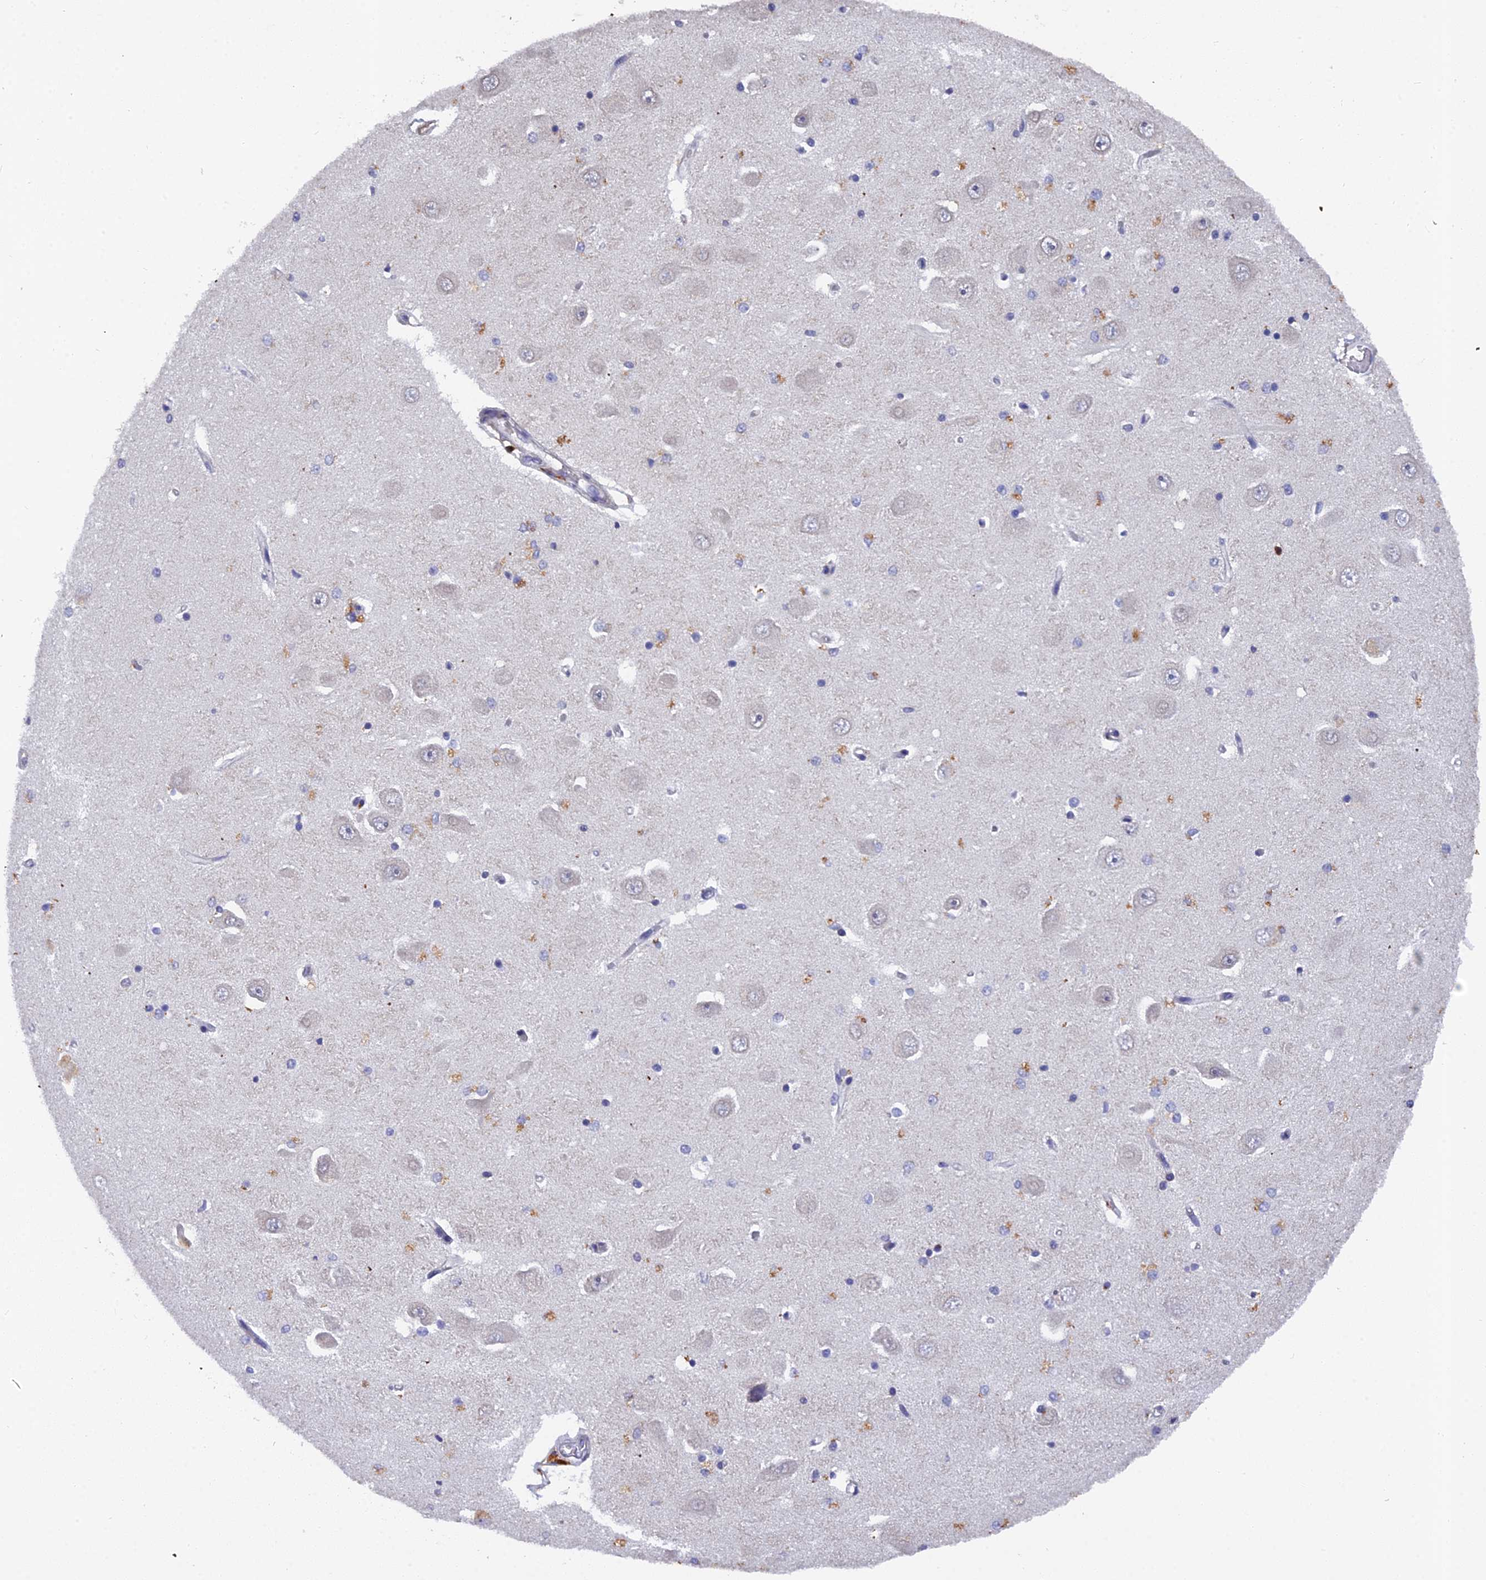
{"staining": {"intensity": "negative", "quantity": "none", "location": "none"}, "tissue": "hippocampus", "cell_type": "Glial cells", "image_type": "normal", "snomed": [{"axis": "morphology", "description": "Normal tissue, NOS"}, {"axis": "topography", "description": "Hippocampus"}], "caption": "Histopathology image shows no protein positivity in glial cells of unremarkable hippocampus.", "gene": "GALK2", "patient": {"sex": "male", "age": 45}}